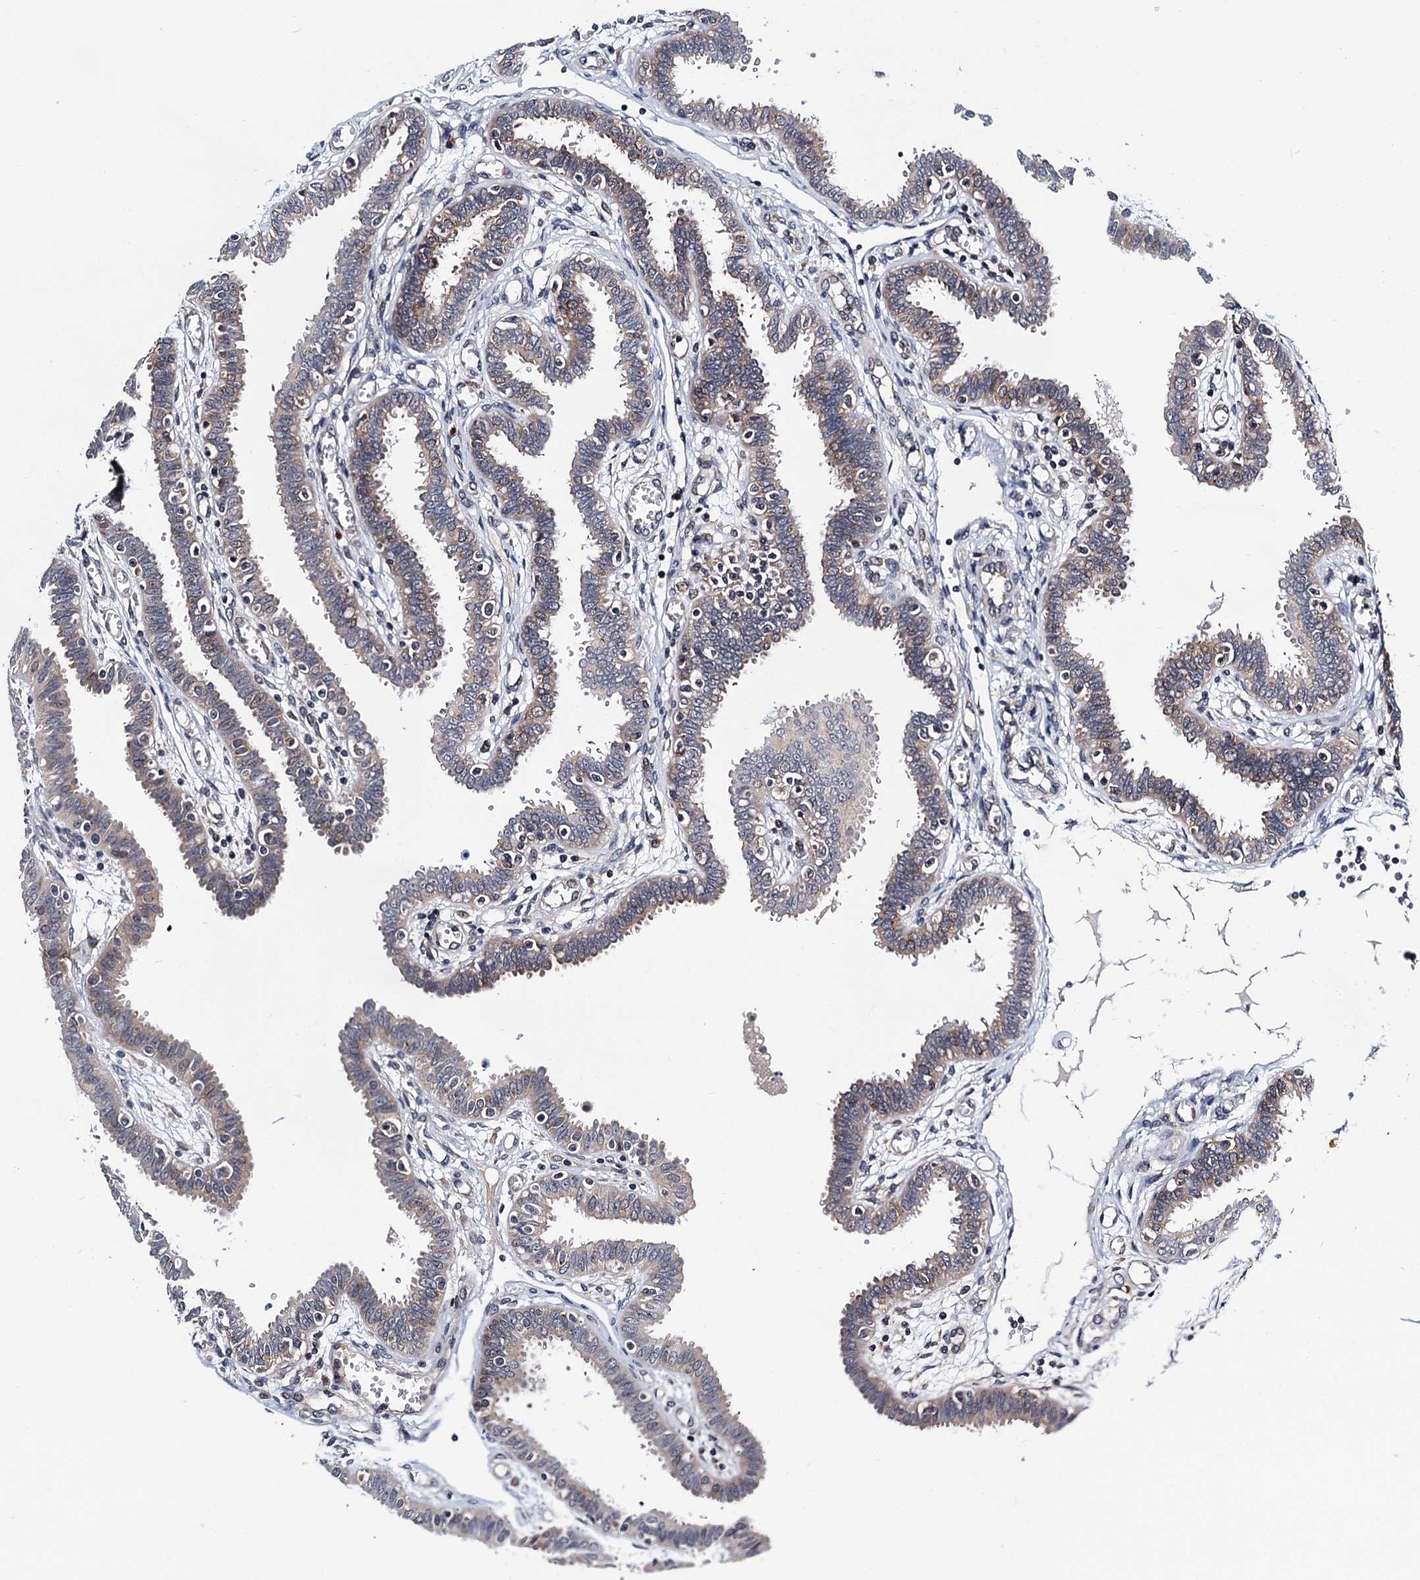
{"staining": {"intensity": "moderate", "quantity": "25%-75%", "location": "cytoplasmic/membranous"}, "tissue": "fallopian tube", "cell_type": "Glandular cells", "image_type": "normal", "snomed": [{"axis": "morphology", "description": "Normal tissue, NOS"}, {"axis": "topography", "description": "Fallopian tube"}], "caption": "Protein expression by immunohistochemistry (IHC) demonstrates moderate cytoplasmic/membranous expression in about 25%-75% of glandular cells in benign fallopian tube.", "gene": "NAA16", "patient": {"sex": "female", "age": 32}}